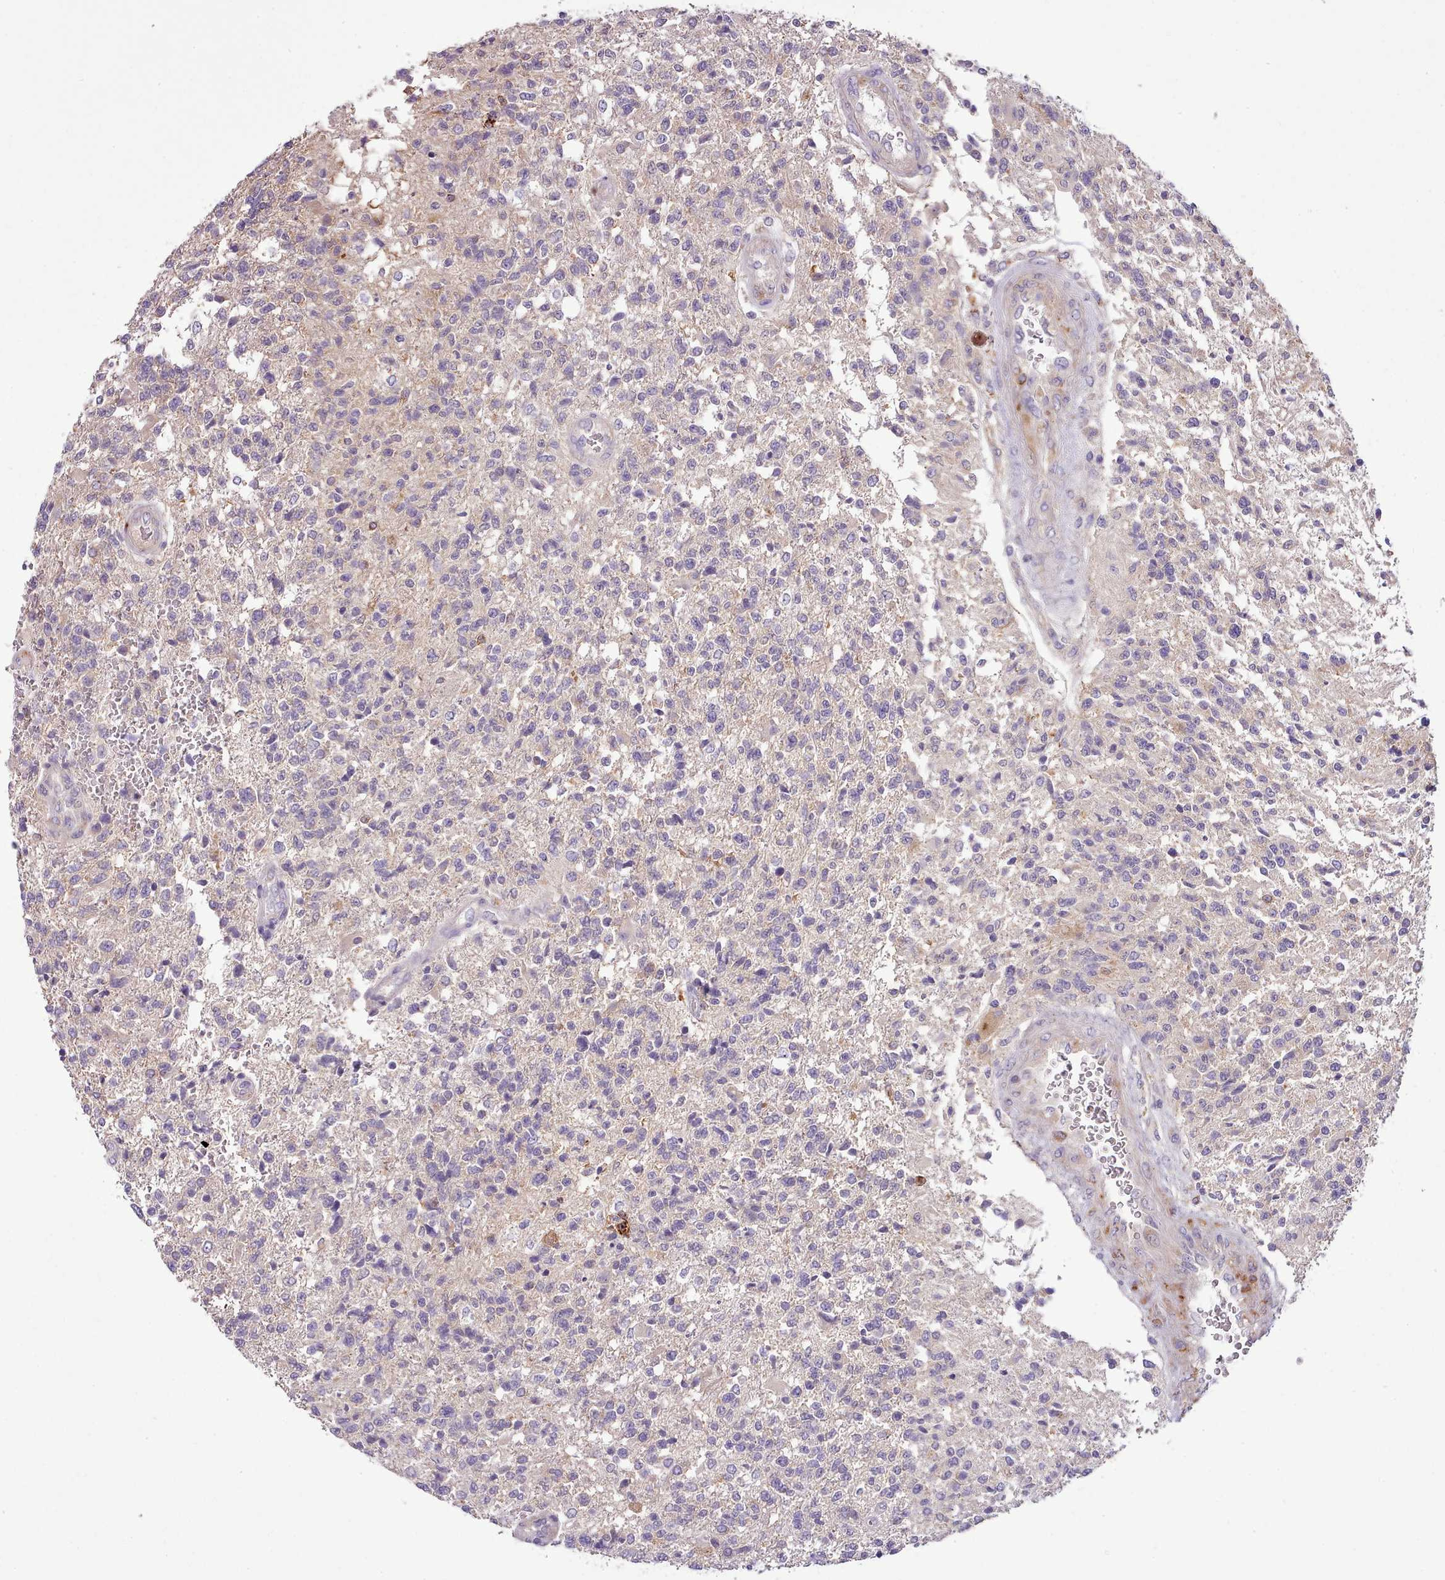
{"staining": {"intensity": "negative", "quantity": "none", "location": "none"}, "tissue": "glioma", "cell_type": "Tumor cells", "image_type": "cancer", "snomed": [{"axis": "morphology", "description": "Glioma, malignant, High grade"}, {"axis": "topography", "description": "Brain"}], "caption": "Immunohistochemistry (IHC) of glioma exhibits no staining in tumor cells. (DAB (3,3'-diaminobenzidine) IHC visualized using brightfield microscopy, high magnification).", "gene": "SETX", "patient": {"sex": "male", "age": 56}}